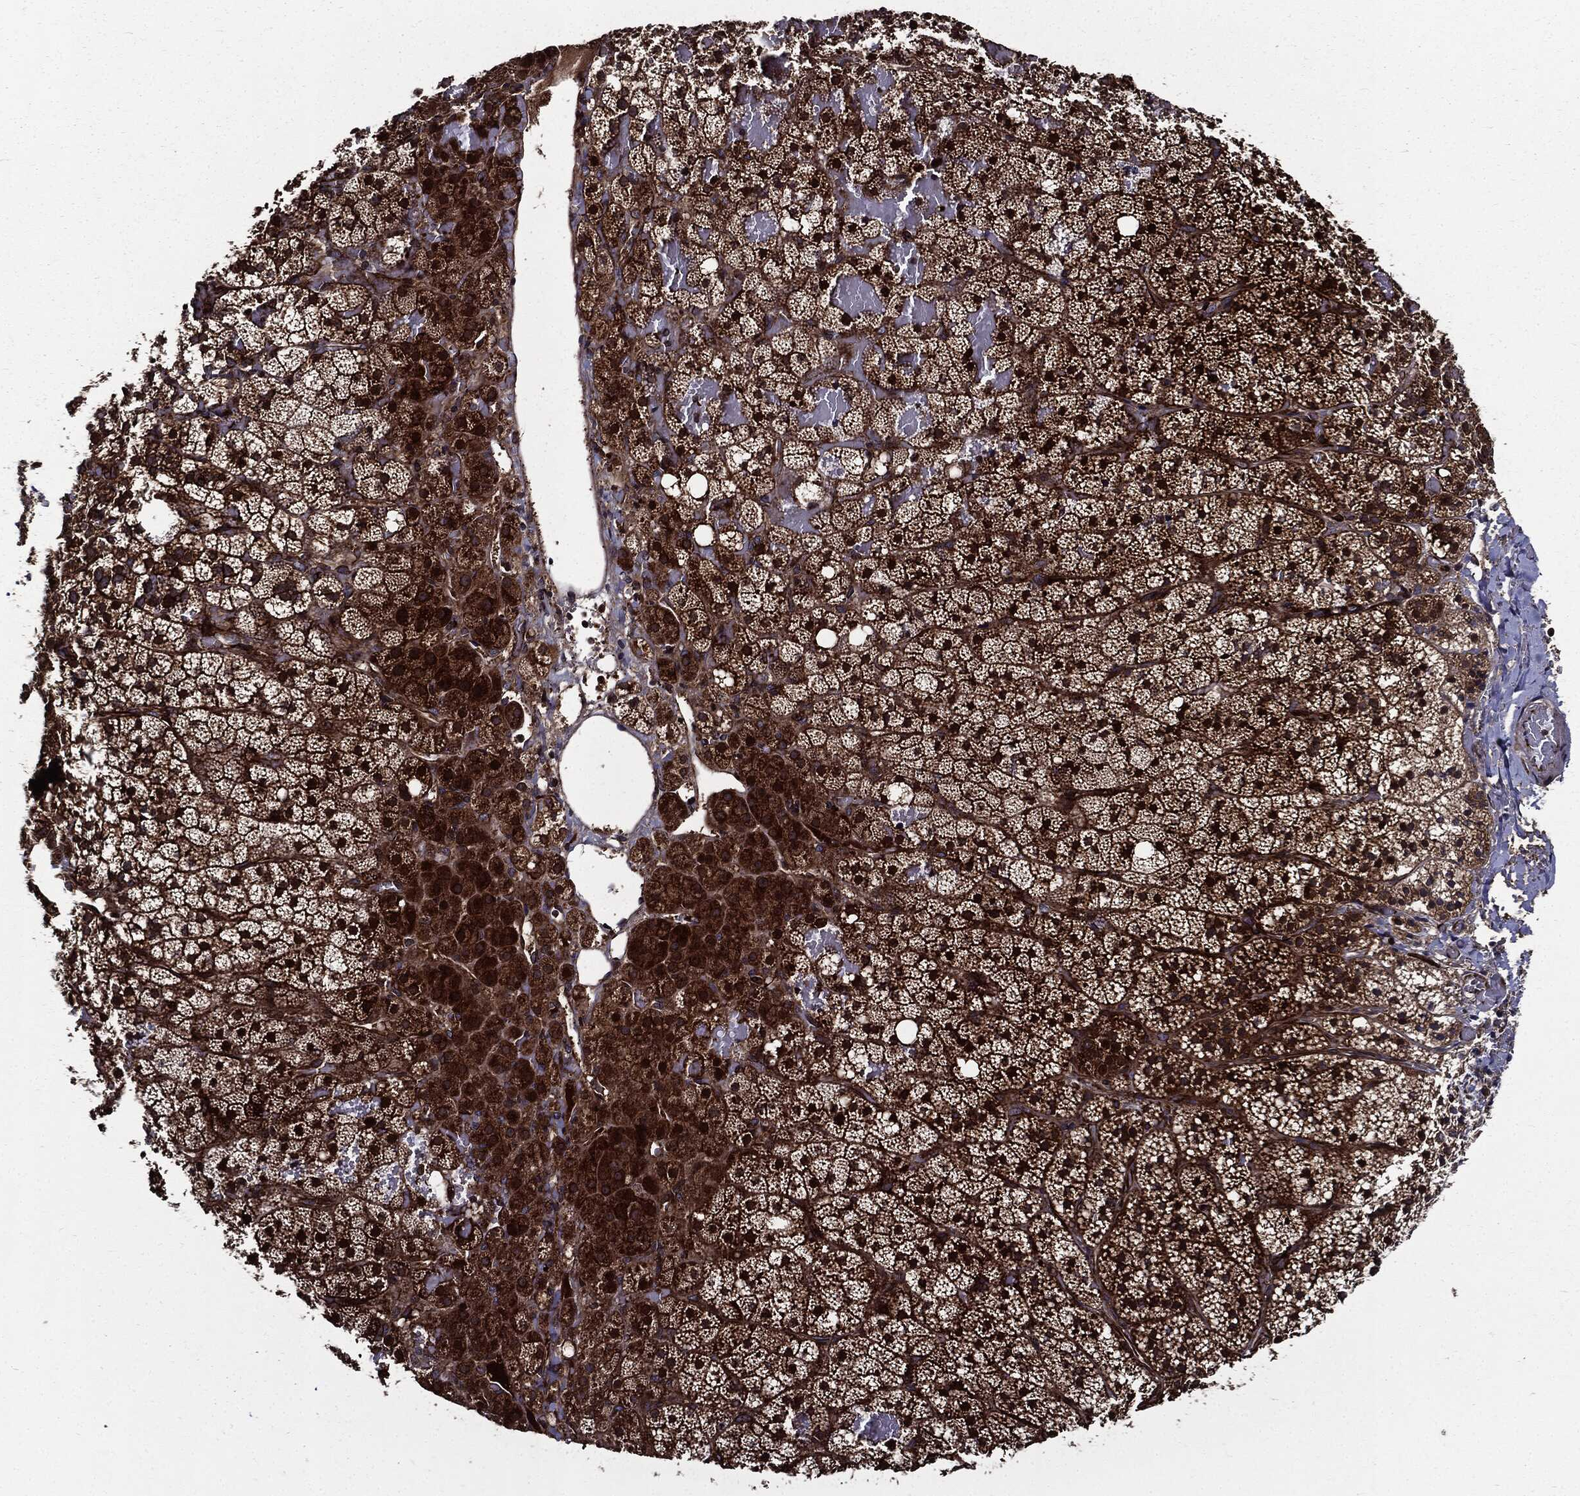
{"staining": {"intensity": "strong", "quantity": ">75%", "location": "cytoplasmic/membranous"}, "tissue": "adrenal gland", "cell_type": "Glandular cells", "image_type": "normal", "snomed": [{"axis": "morphology", "description": "Normal tissue, NOS"}, {"axis": "topography", "description": "Adrenal gland"}], "caption": "A high amount of strong cytoplasmic/membranous positivity is appreciated in about >75% of glandular cells in benign adrenal gland.", "gene": "HTT", "patient": {"sex": "male", "age": 53}}